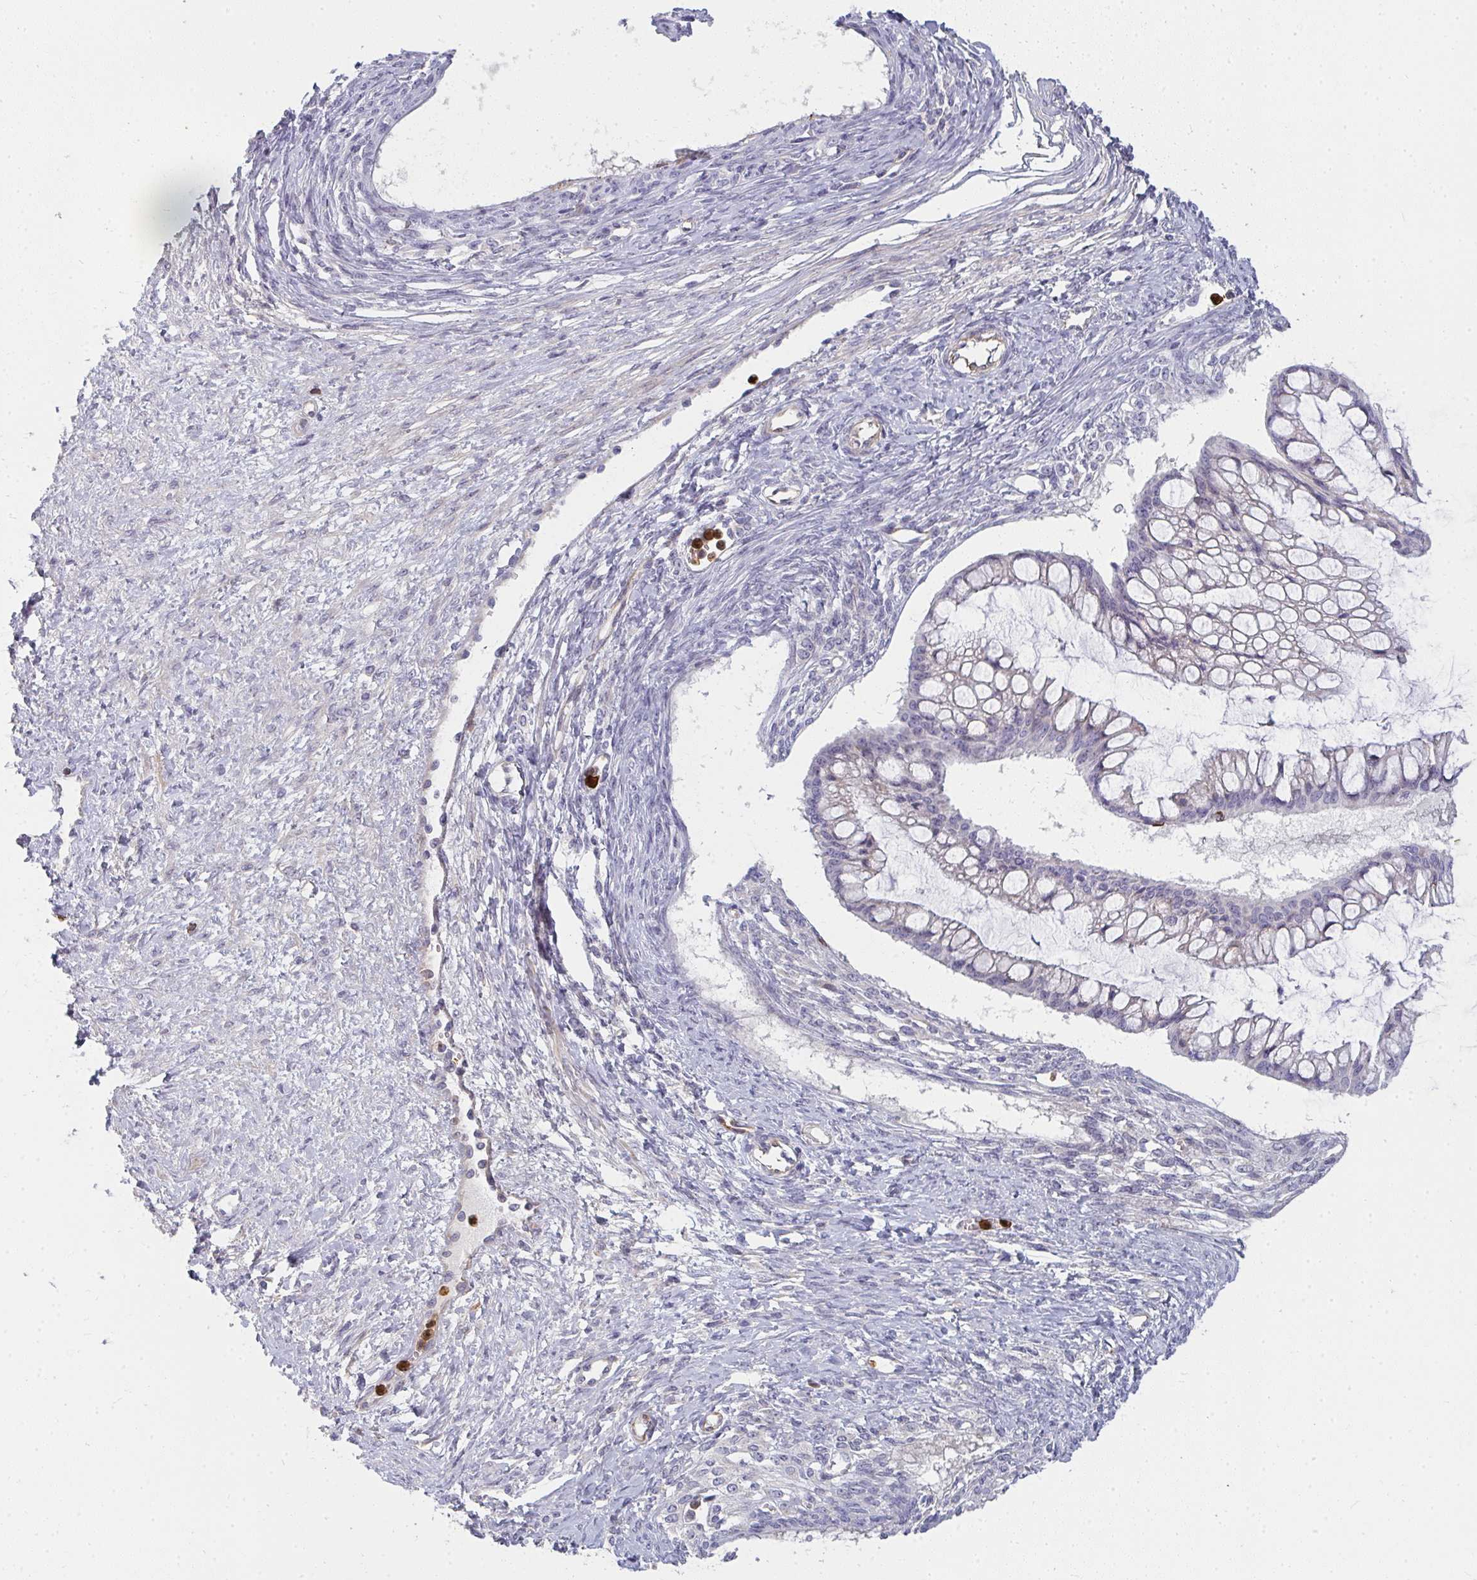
{"staining": {"intensity": "negative", "quantity": "none", "location": "none"}, "tissue": "ovarian cancer", "cell_type": "Tumor cells", "image_type": "cancer", "snomed": [{"axis": "morphology", "description": "Cystadenocarcinoma, mucinous, NOS"}, {"axis": "topography", "description": "Ovary"}], "caption": "Immunohistochemistry (IHC) micrograph of neoplastic tissue: human ovarian cancer stained with DAB (3,3'-diaminobenzidine) reveals no significant protein positivity in tumor cells.", "gene": "CSF3R", "patient": {"sex": "female", "age": 73}}